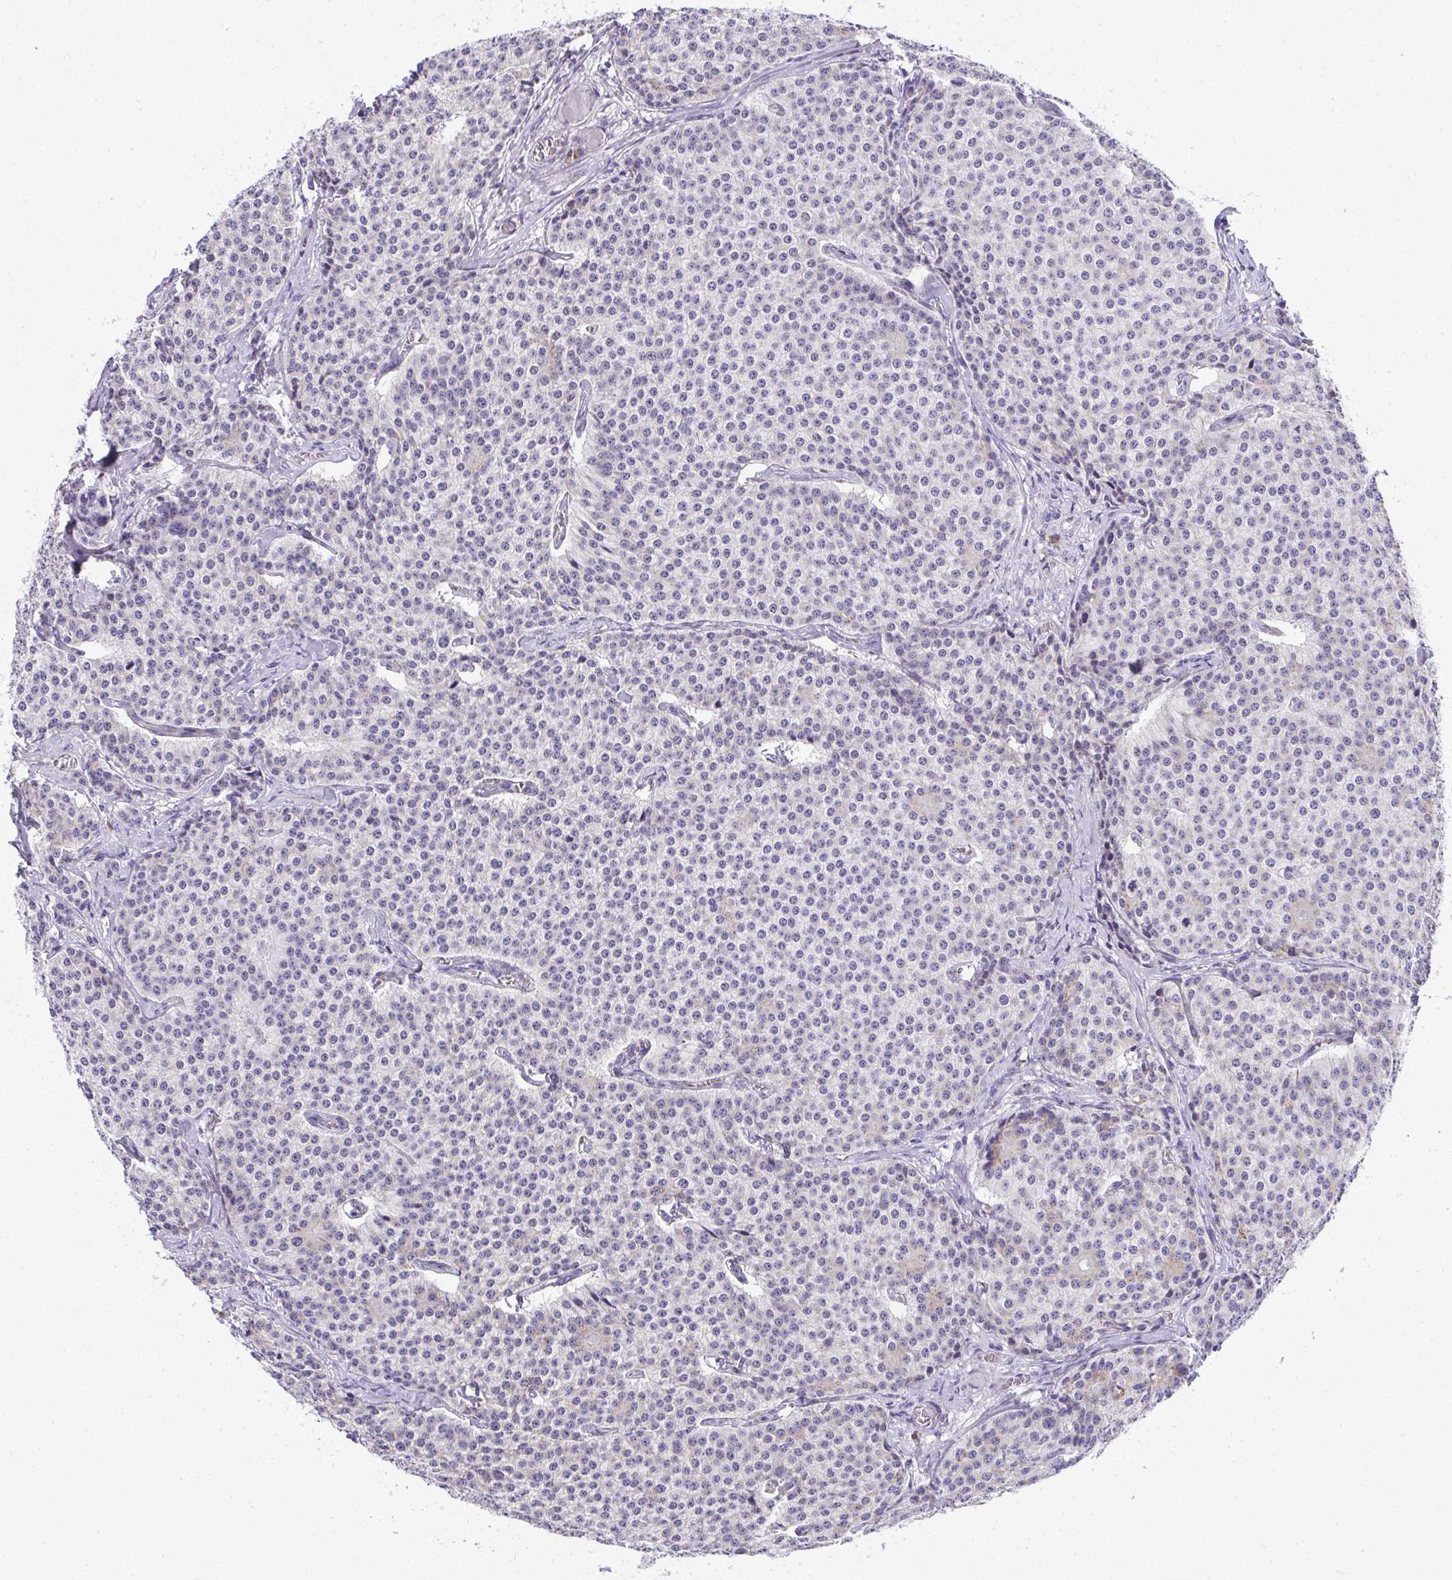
{"staining": {"intensity": "negative", "quantity": "none", "location": "none"}, "tissue": "carcinoid", "cell_type": "Tumor cells", "image_type": "cancer", "snomed": [{"axis": "morphology", "description": "Carcinoid, malignant, NOS"}, {"axis": "topography", "description": "Small intestine"}], "caption": "IHC histopathology image of malignant carcinoid stained for a protein (brown), which shows no positivity in tumor cells. (DAB (3,3'-diaminobenzidine) IHC with hematoxylin counter stain).", "gene": "ADRA2C", "patient": {"sex": "female", "age": 64}}